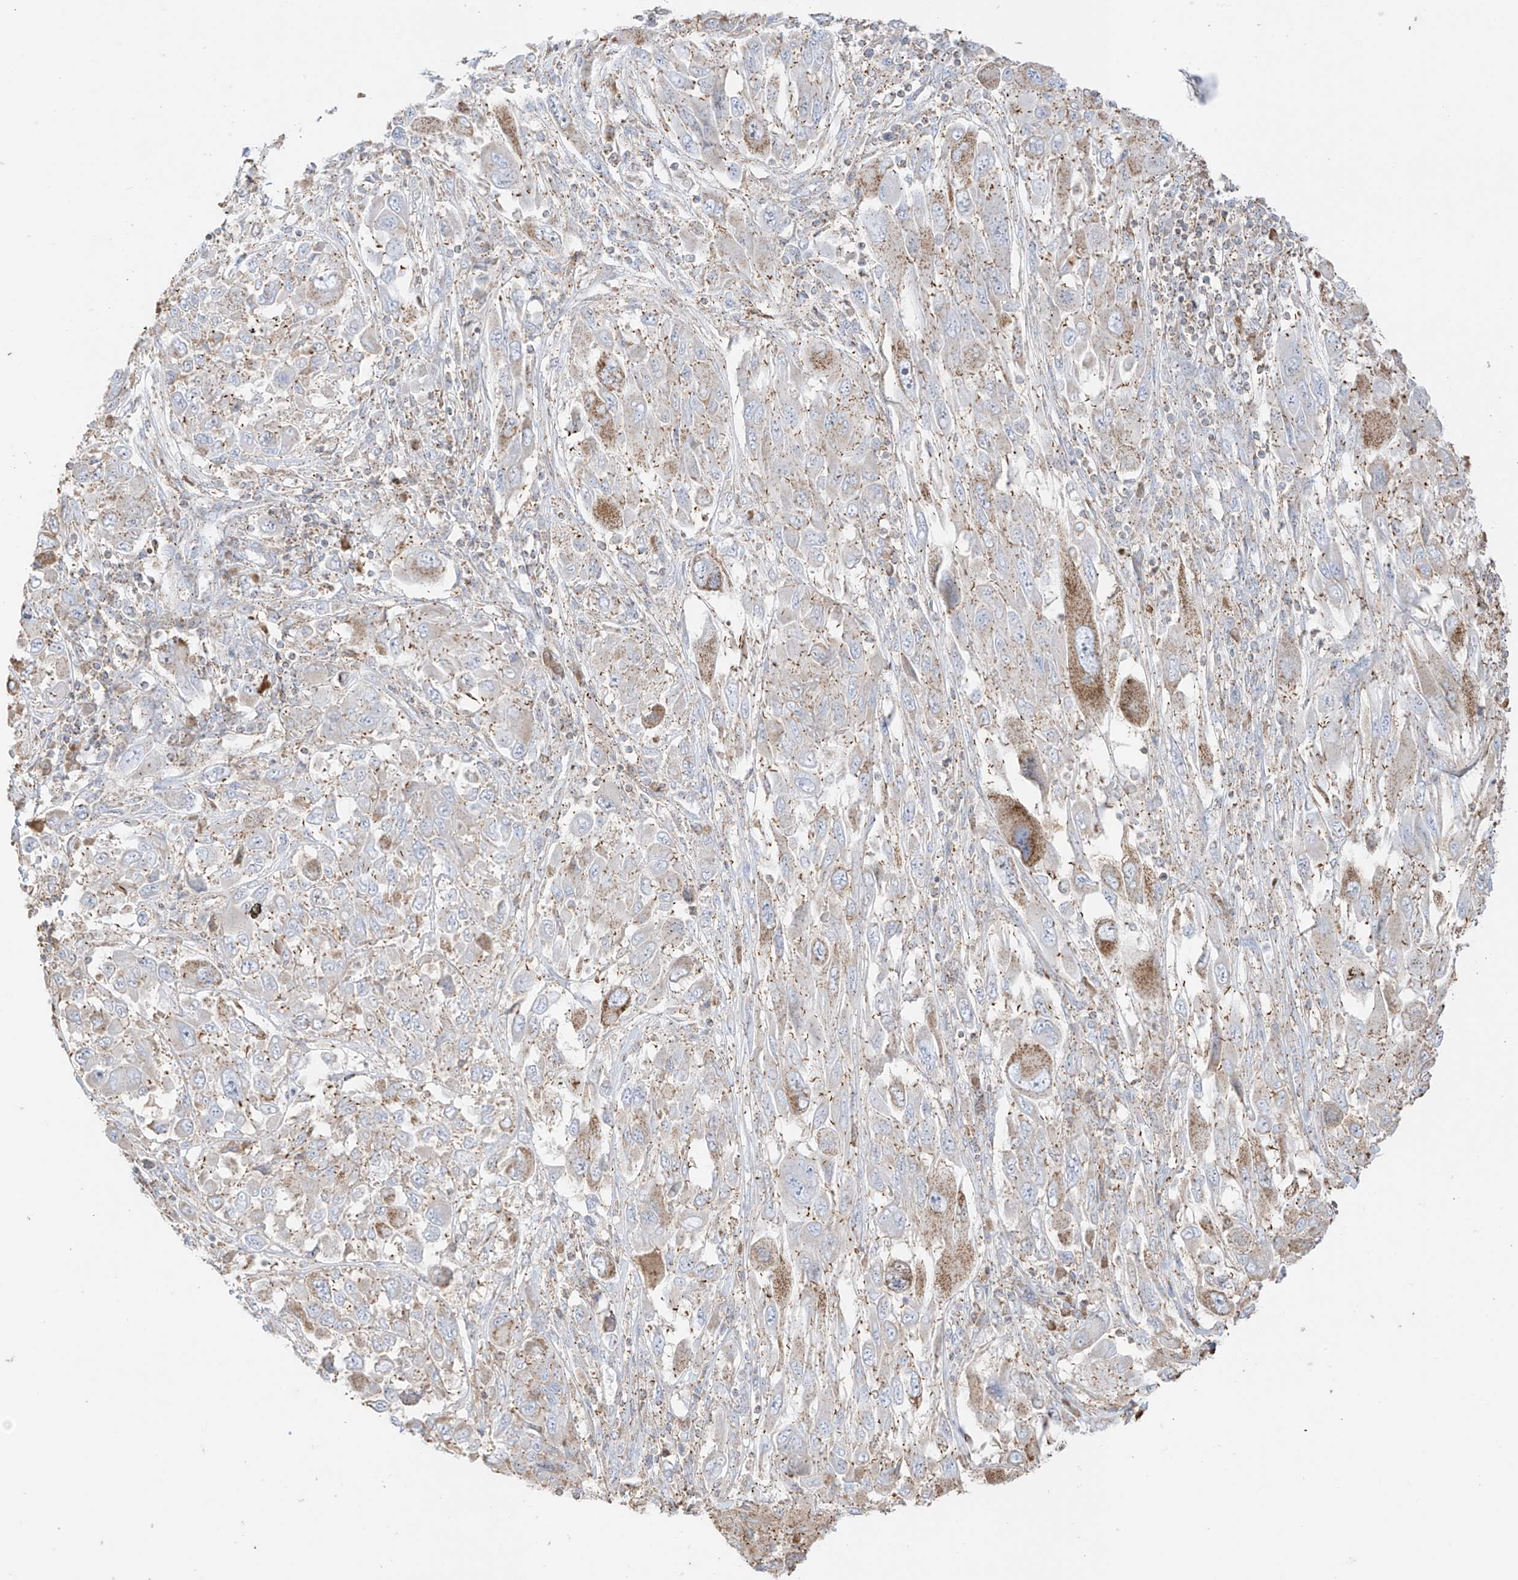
{"staining": {"intensity": "moderate", "quantity": "<25%", "location": "cytoplasmic/membranous"}, "tissue": "melanoma", "cell_type": "Tumor cells", "image_type": "cancer", "snomed": [{"axis": "morphology", "description": "Malignant melanoma, NOS"}, {"axis": "topography", "description": "Skin"}], "caption": "The micrograph shows immunohistochemical staining of melanoma. There is moderate cytoplasmic/membranous expression is identified in about <25% of tumor cells.", "gene": "XKR3", "patient": {"sex": "female", "age": 91}}